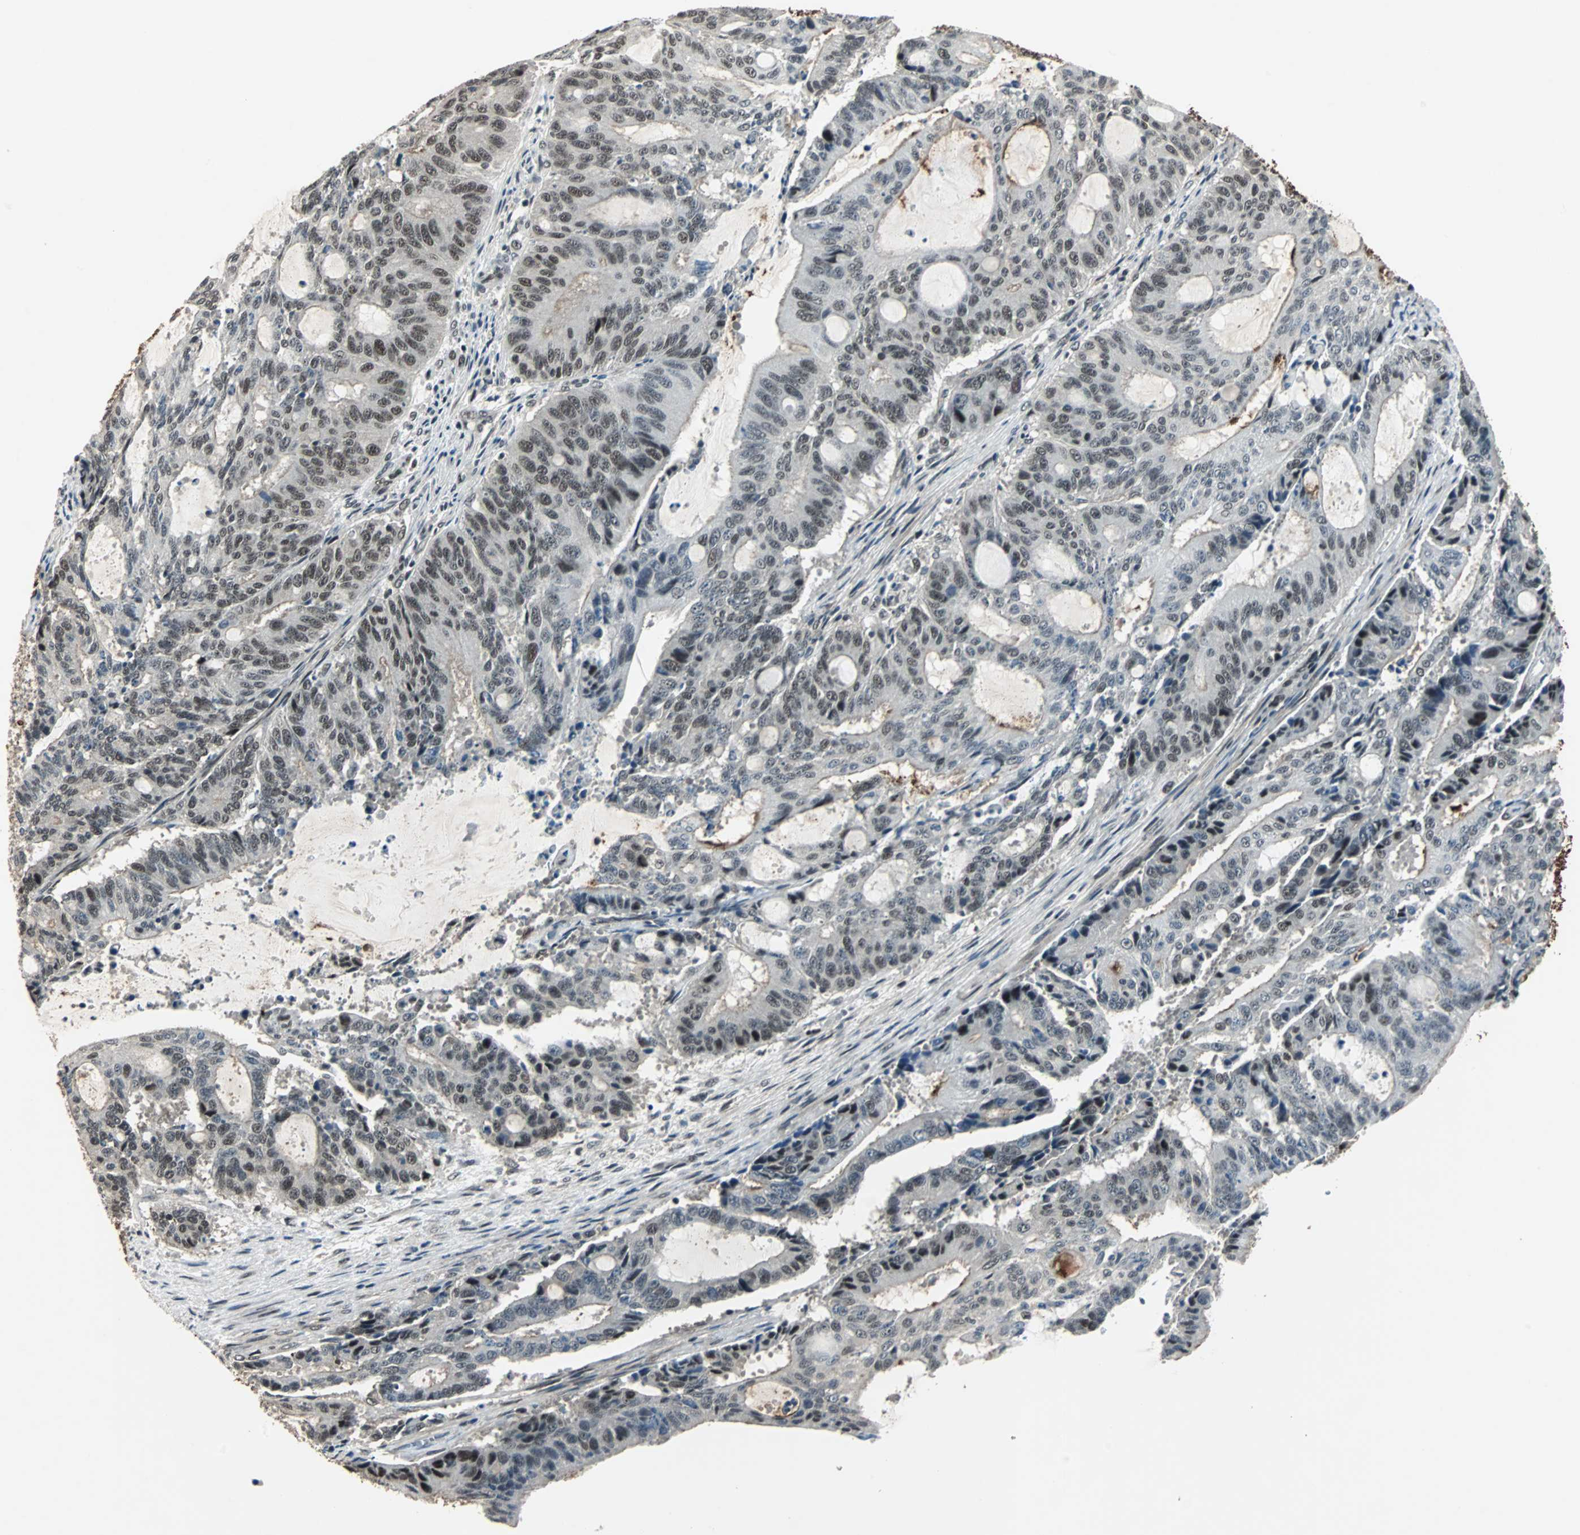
{"staining": {"intensity": "strong", "quantity": "<25%", "location": "cytoplasmic/membranous,nuclear"}, "tissue": "liver cancer", "cell_type": "Tumor cells", "image_type": "cancer", "snomed": [{"axis": "morphology", "description": "Cholangiocarcinoma"}, {"axis": "topography", "description": "Liver"}], "caption": "High-power microscopy captured an immunohistochemistry (IHC) image of liver cancer (cholangiocarcinoma), revealing strong cytoplasmic/membranous and nuclear expression in about <25% of tumor cells.", "gene": "MKX", "patient": {"sex": "female", "age": 73}}